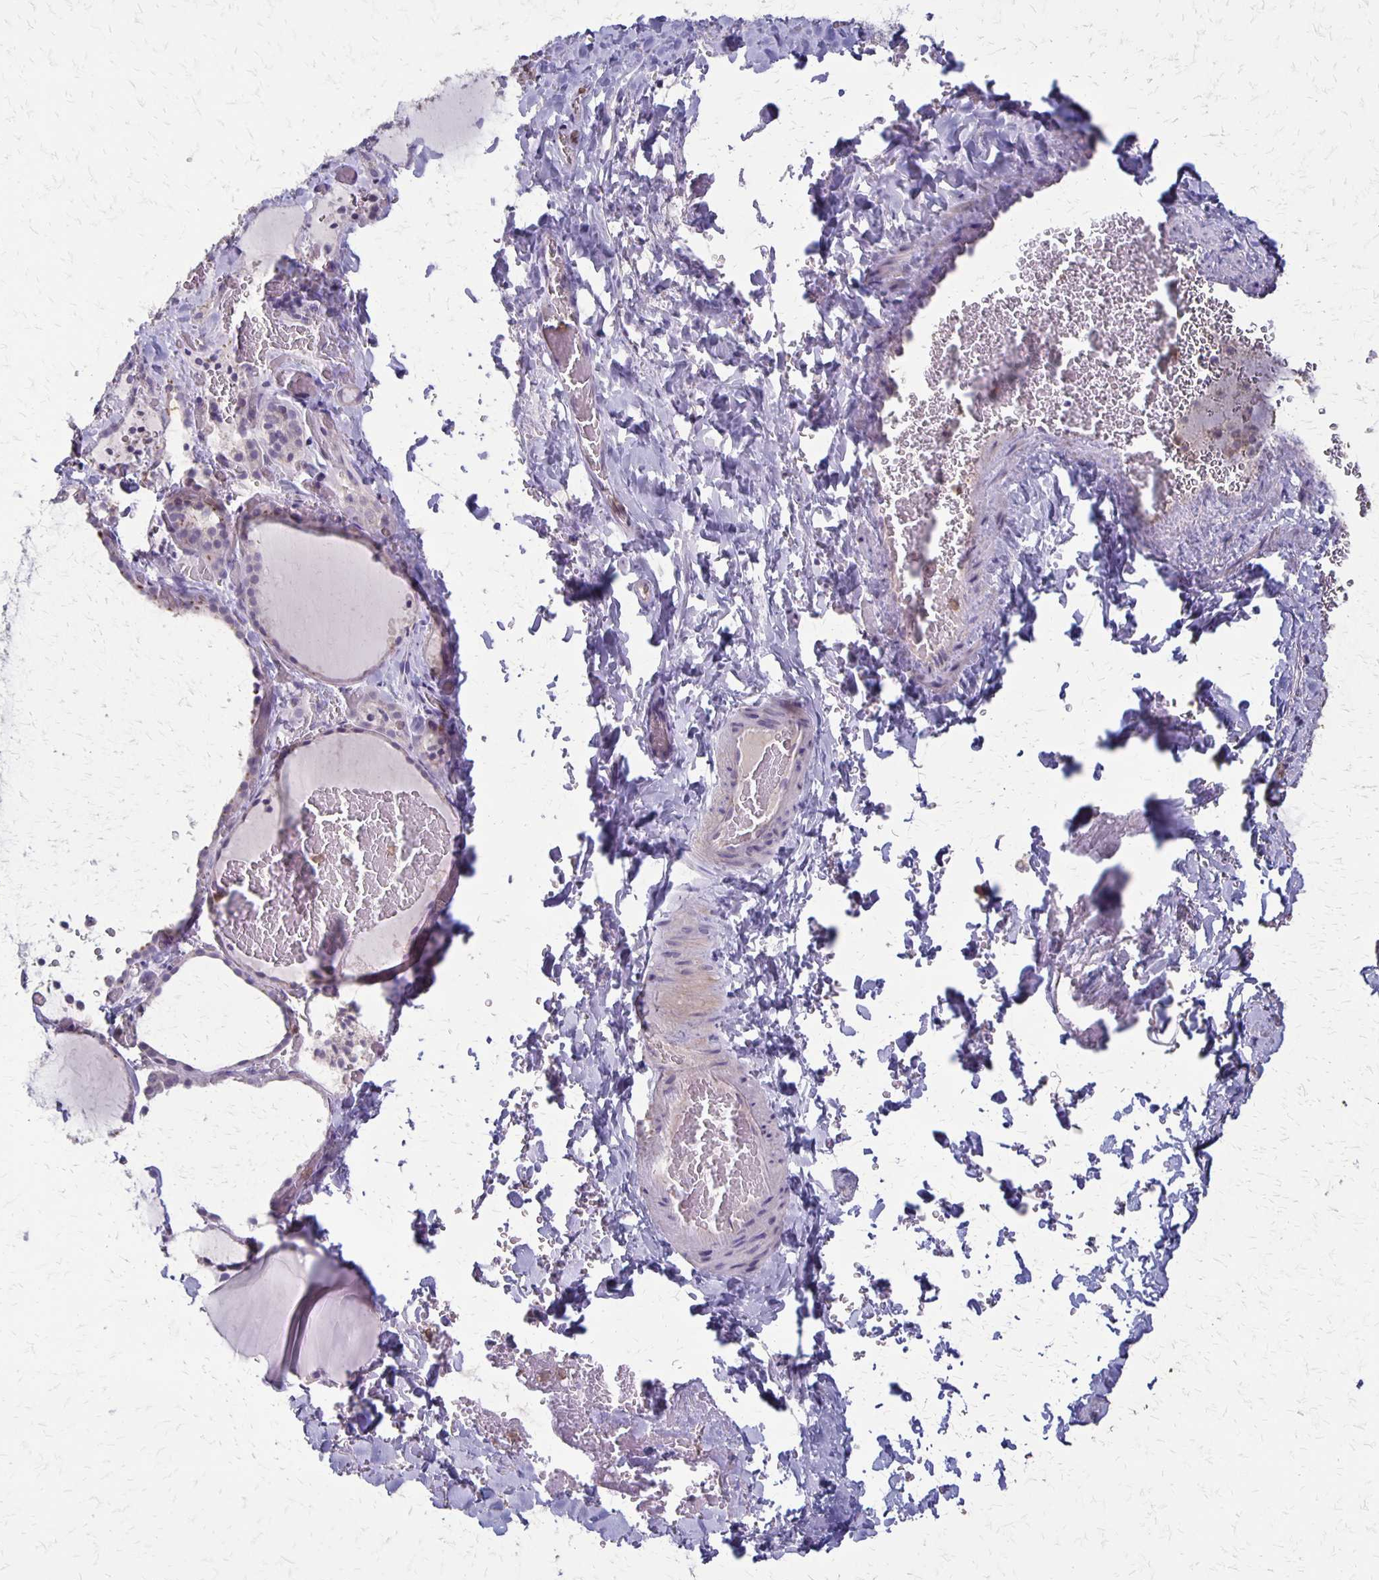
{"staining": {"intensity": "negative", "quantity": "none", "location": "none"}, "tissue": "thyroid gland", "cell_type": "Glandular cells", "image_type": "normal", "snomed": [{"axis": "morphology", "description": "Normal tissue, NOS"}, {"axis": "topography", "description": "Thyroid gland"}], "caption": "Immunohistochemical staining of unremarkable human thyroid gland demonstrates no significant positivity in glandular cells.", "gene": "SEPTIN5", "patient": {"sex": "female", "age": 22}}